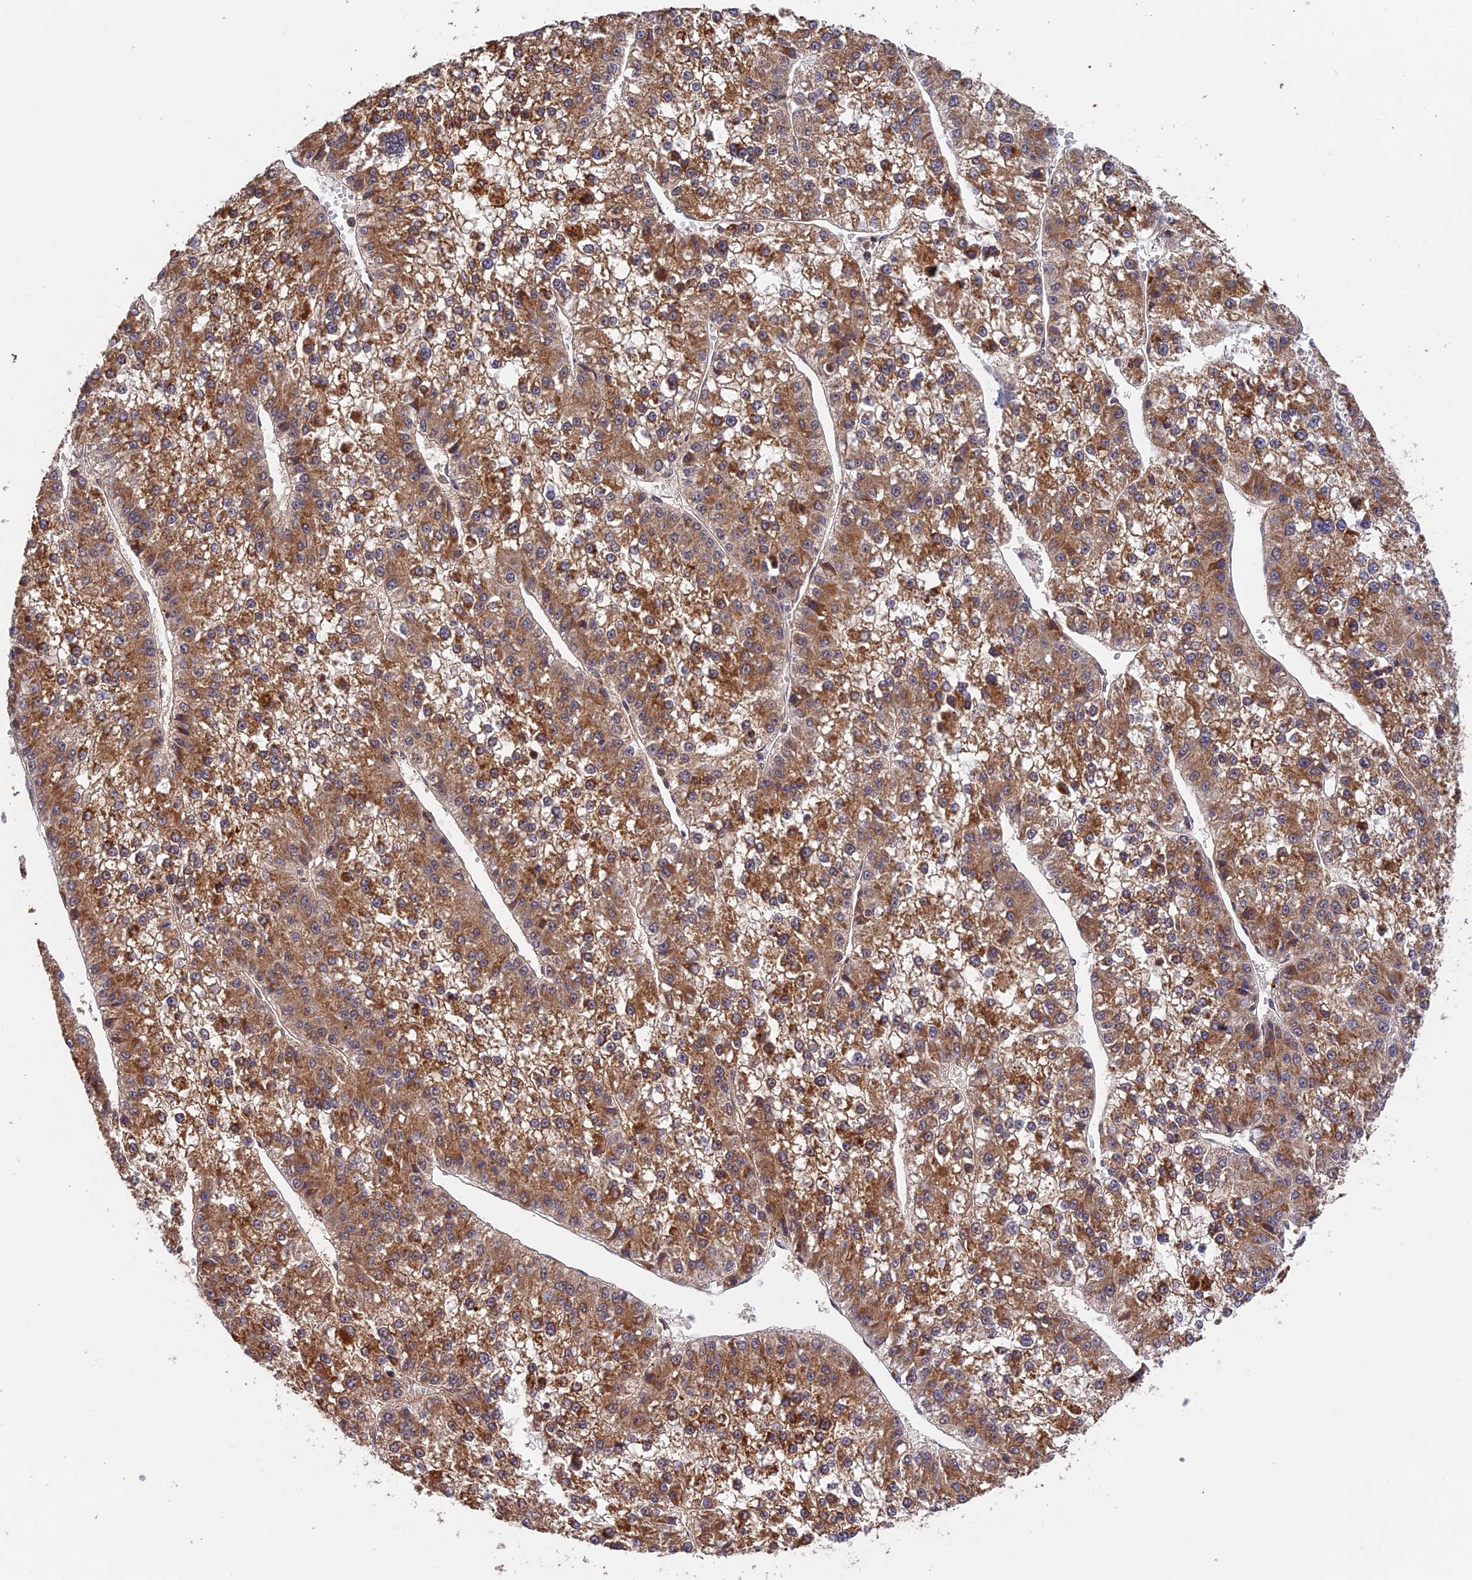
{"staining": {"intensity": "moderate", "quantity": ">75%", "location": "cytoplasmic/membranous"}, "tissue": "liver cancer", "cell_type": "Tumor cells", "image_type": "cancer", "snomed": [{"axis": "morphology", "description": "Carcinoma, Hepatocellular, NOS"}, {"axis": "topography", "description": "Liver"}], "caption": "This photomicrograph shows immunohistochemistry staining of human hepatocellular carcinoma (liver), with medium moderate cytoplasmic/membranous positivity in approximately >75% of tumor cells.", "gene": "MNS1", "patient": {"sex": "female", "age": 73}}